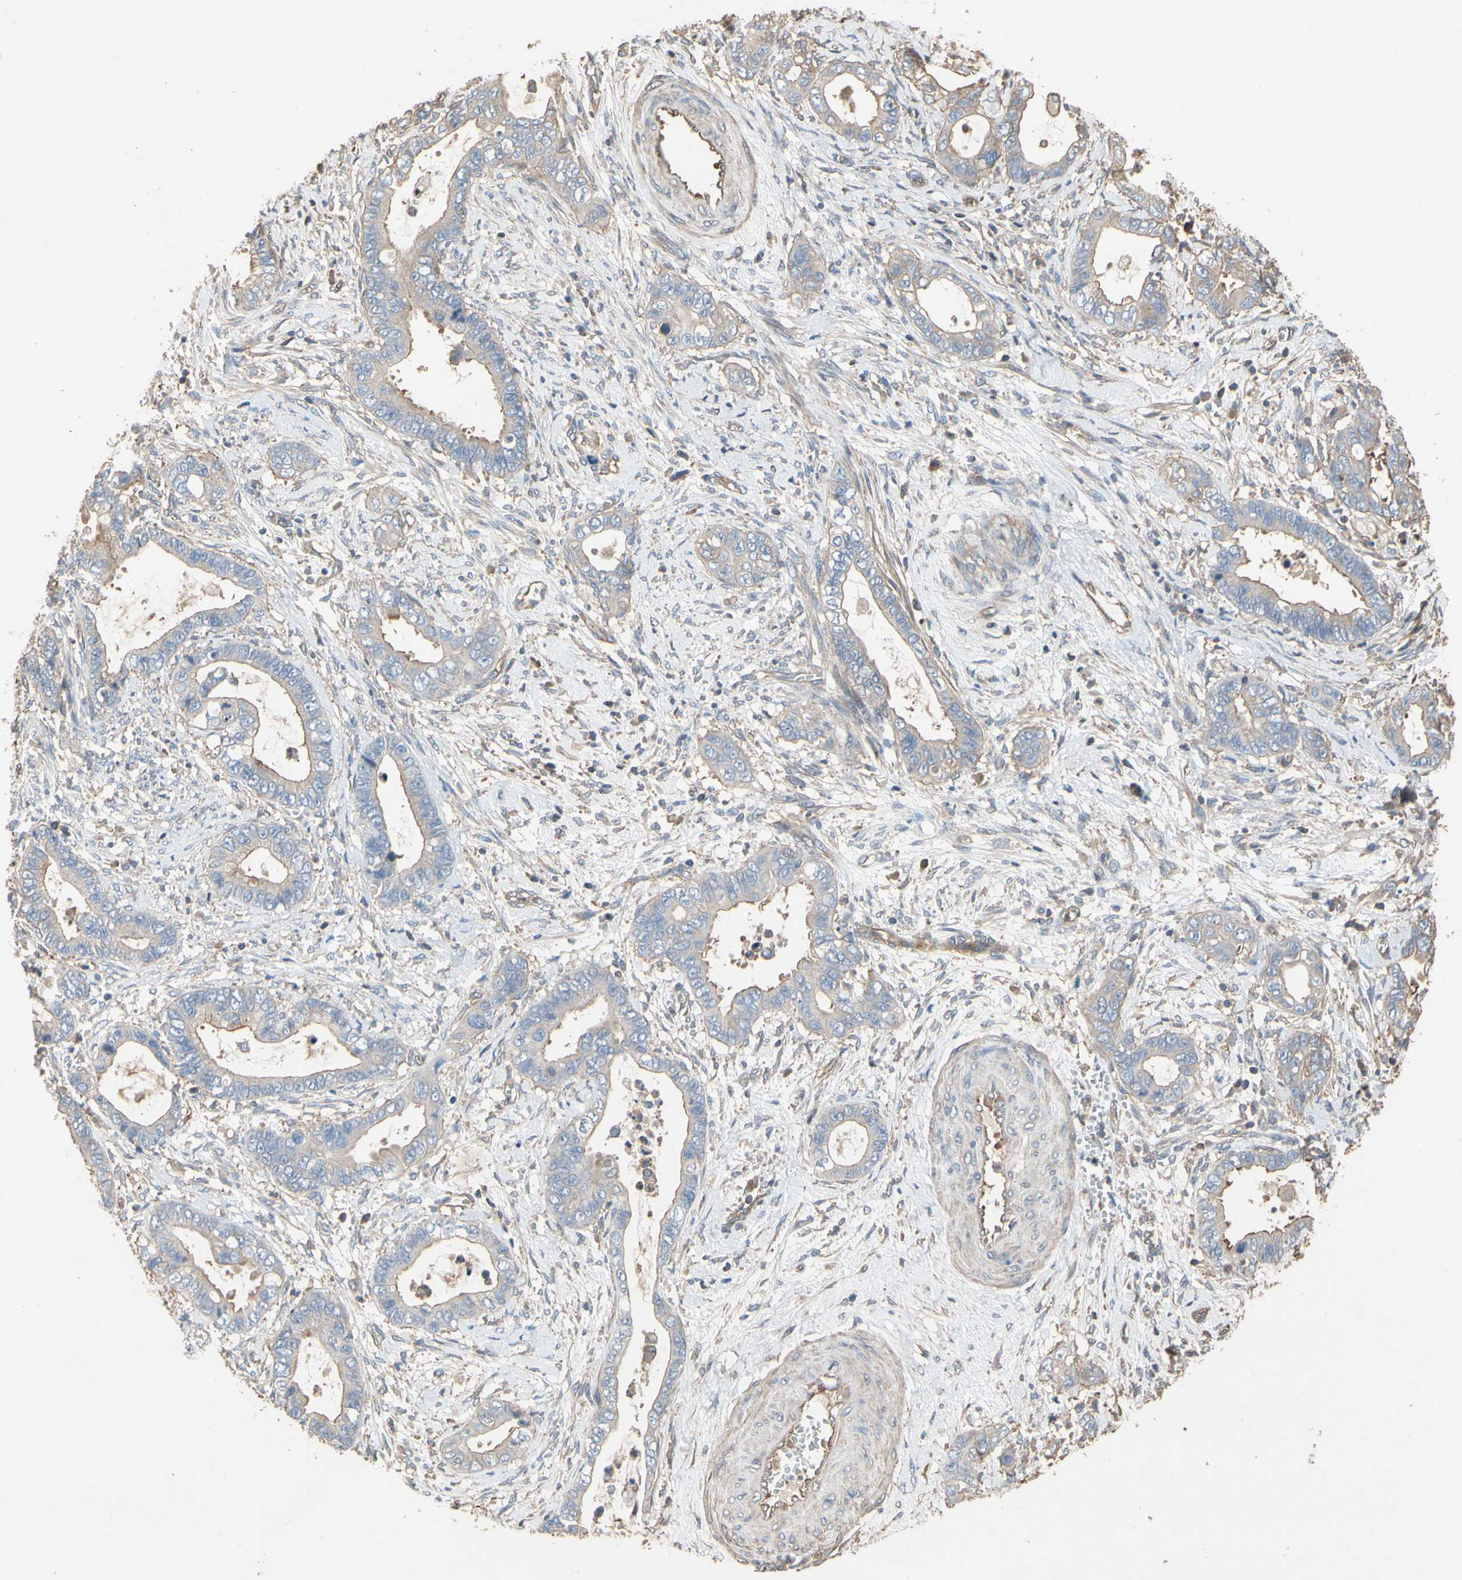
{"staining": {"intensity": "moderate", "quantity": "25%-75%", "location": "cytoplasmic/membranous"}, "tissue": "cervical cancer", "cell_type": "Tumor cells", "image_type": "cancer", "snomed": [{"axis": "morphology", "description": "Adenocarcinoma, NOS"}, {"axis": "topography", "description": "Cervix"}], "caption": "Immunohistochemical staining of human cervical adenocarcinoma shows moderate cytoplasmic/membranous protein positivity in approximately 25%-75% of tumor cells.", "gene": "PDZK1", "patient": {"sex": "female", "age": 44}}